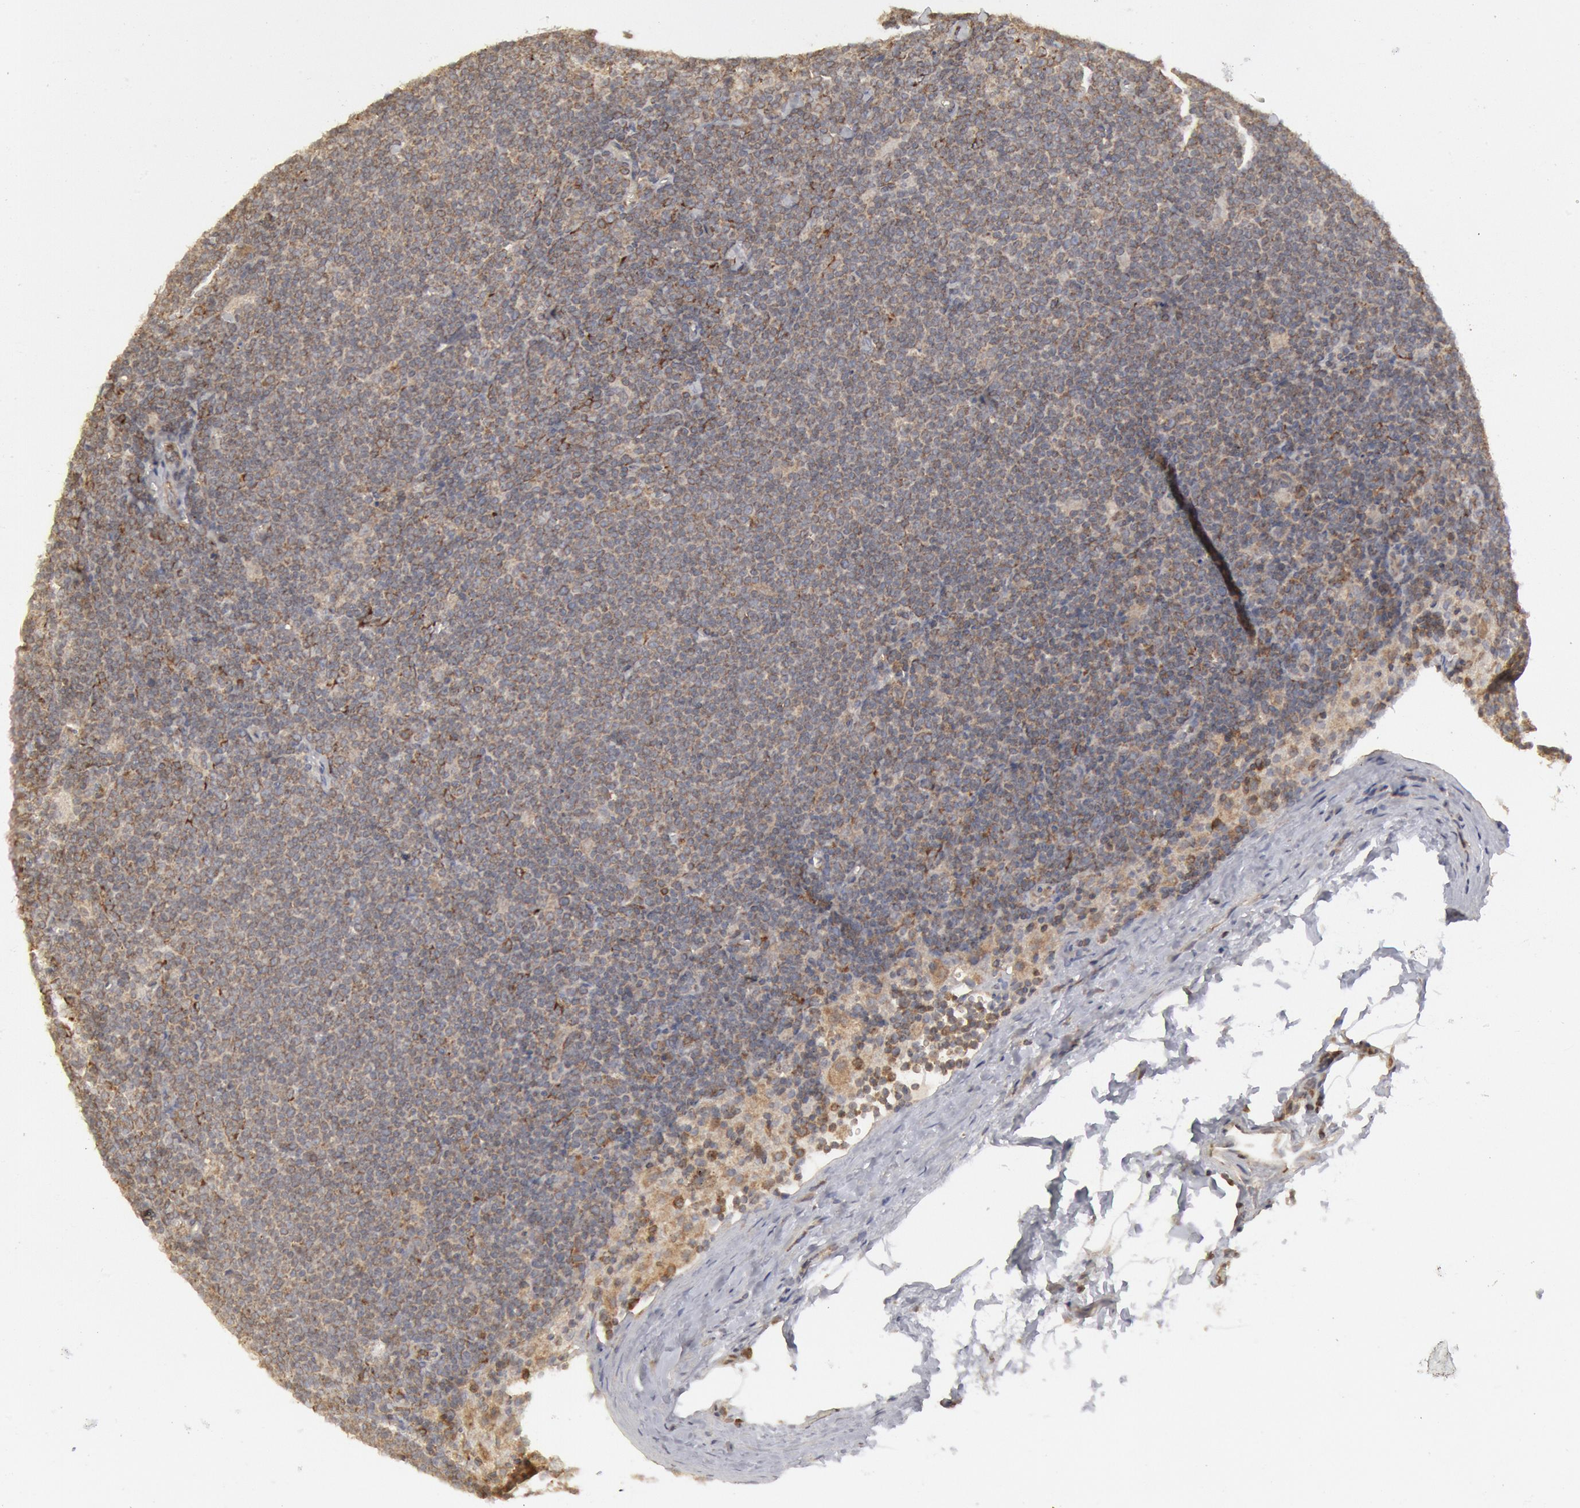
{"staining": {"intensity": "moderate", "quantity": "<25%", "location": "cytoplasmic/membranous"}, "tissue": "lymphoma", "cell_type": "Tumor cells", "image_type": "cancer", "snomed": [{"axis": "morphology", "description": "Malignant lymphoma, non-Hodgkin's type, Low grade"}, {"axis": "topography", "description": "Lymph node"}], "caption": "Immunohistochemistry (DAB) staining of human lymphoma exhibits moderate cytoplasmic/membranous protein positivity in approximately <25% of tumor cells. Nuclei are stained in blue.", "gene": "OSBPL8", "patient": {"sex": "male", "age": 65}}